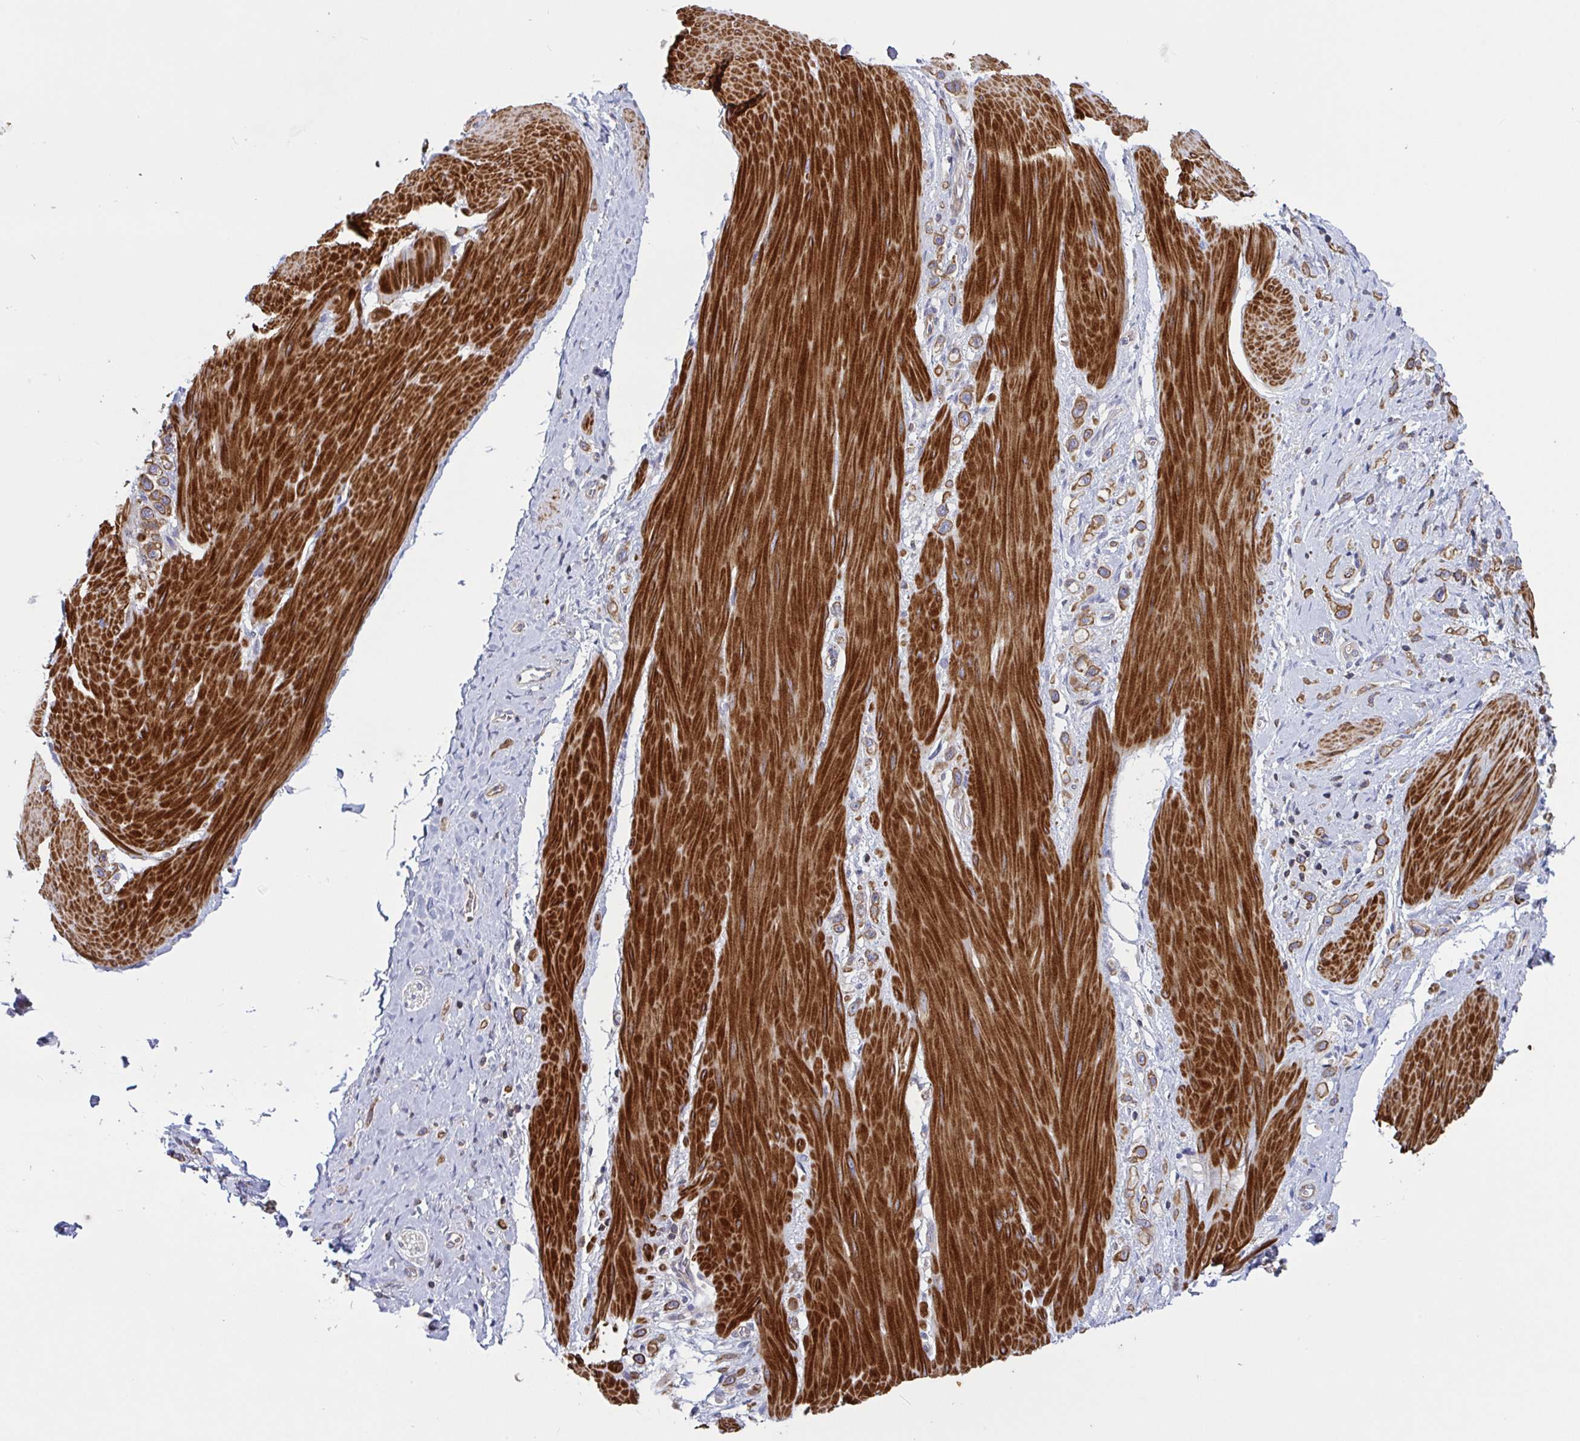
{"staining": {"intensity": "strong", "quantity": "25%-75%", "location": "cytoplasmic/membranous"}, "tissue": "stomach cancer", "cell_type": "Tumor cells", "image_type": "cancer", "snomed": [{"axis": "morphology", "description": "Adenocarcinoma, NOS"}, {"axis": "topography", "description": "Stomach"}], "caption": "Protein staining of adenocarcinoma (stomach) tissue exhibits strong cytoplasmic/membranous expression in about 25%-75% of tumor cells.", "gene": "TANK", "patient": {"sex": "female", "age": 65}}